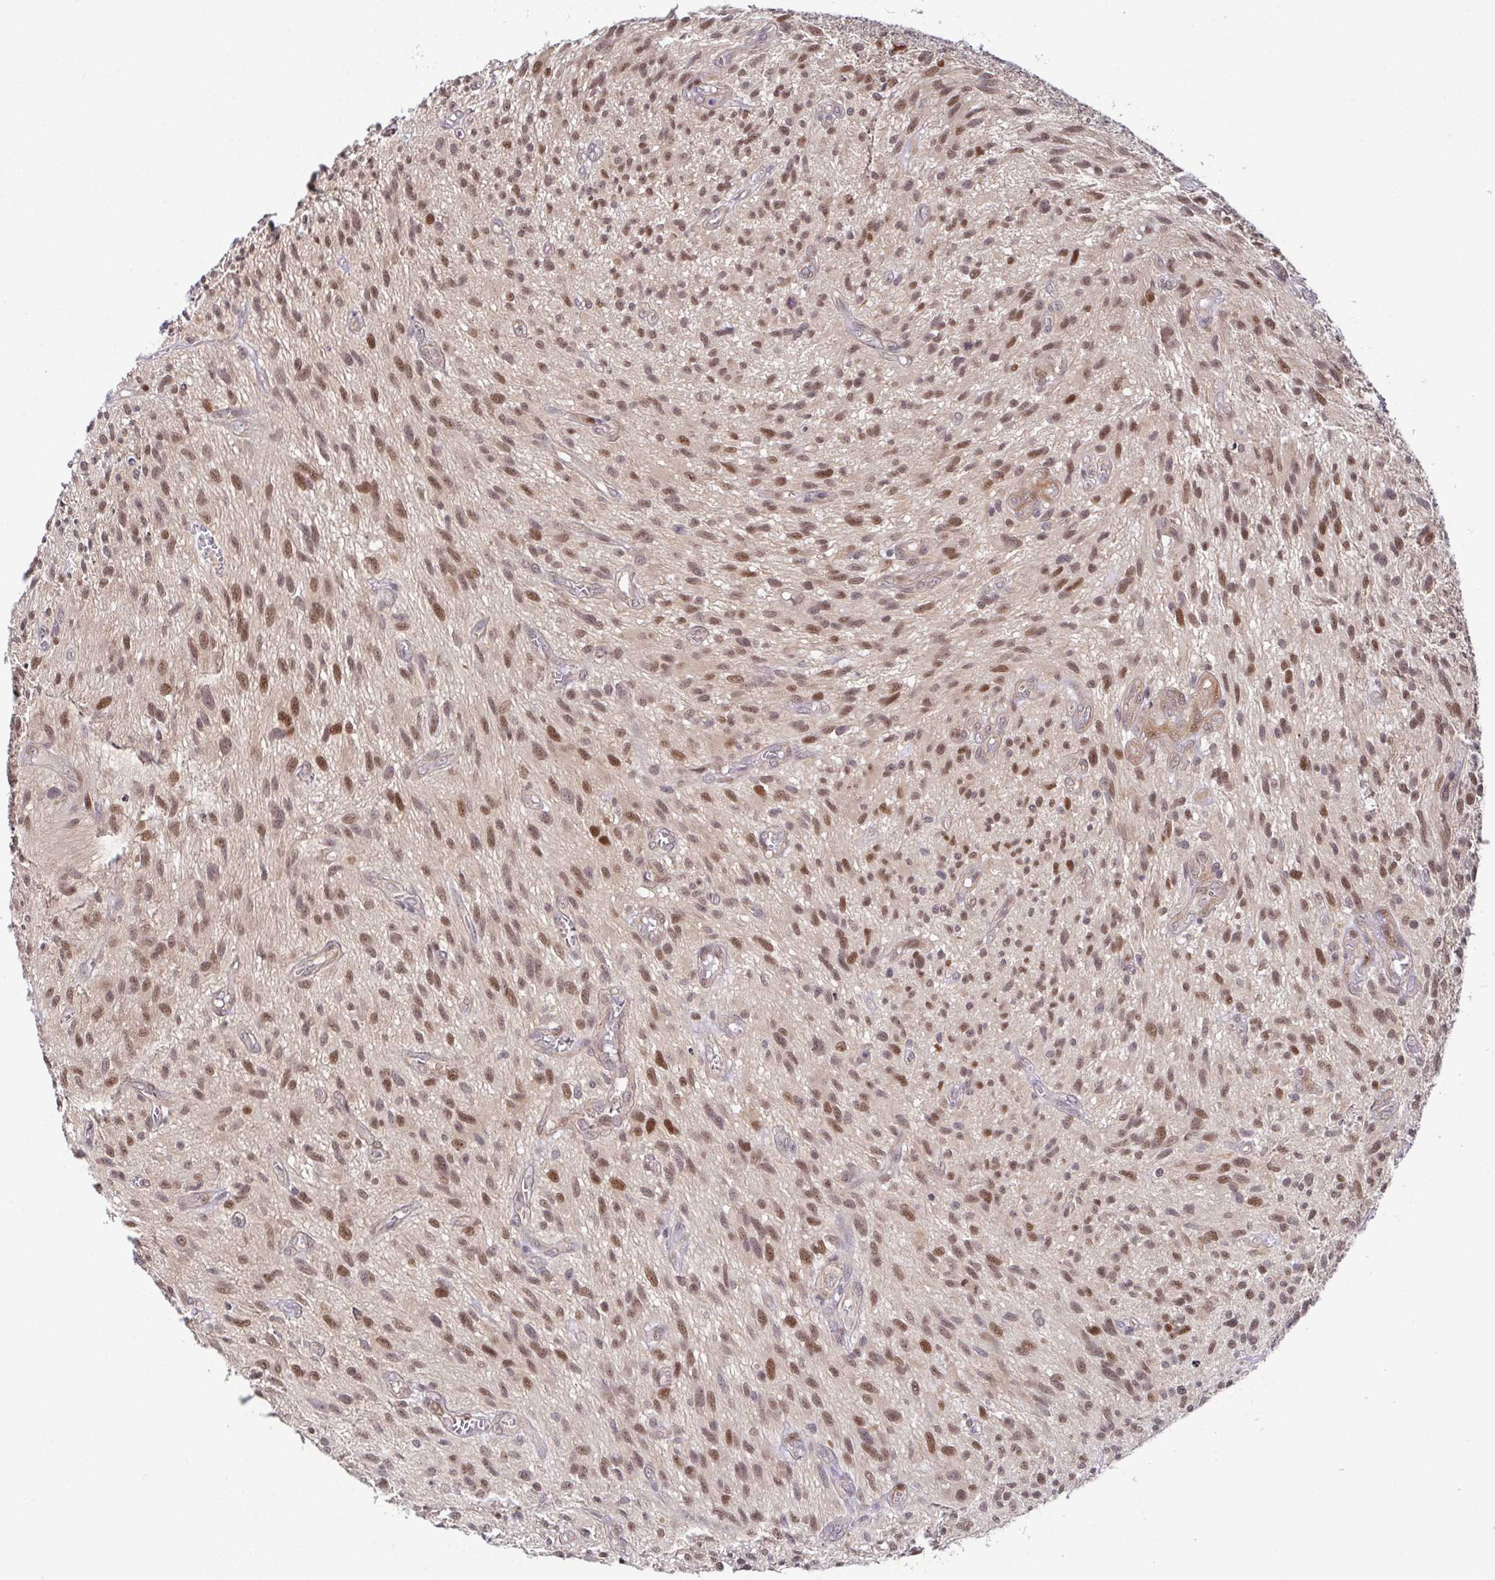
{"staining": {"intensity": "moderate", "quantity": ">75%", "location": "nuclear"}, "tissue": "glioma", "cell_type": "Tumor cells", "image_type": "cancer", "snomed": [{"axis": "morphology", "description": "Glioma, malignant, High grade"}, {"axis": "topography", "description": "Brain"}], "caption": "This image demonstrates IHC staining of human malignant glioma (high-grade), with medium moderate nuclear positivity in approximately >75% of tumor cells.", "gene": "DNAJB1", "patient": {"sex": "male", "age": 75}}